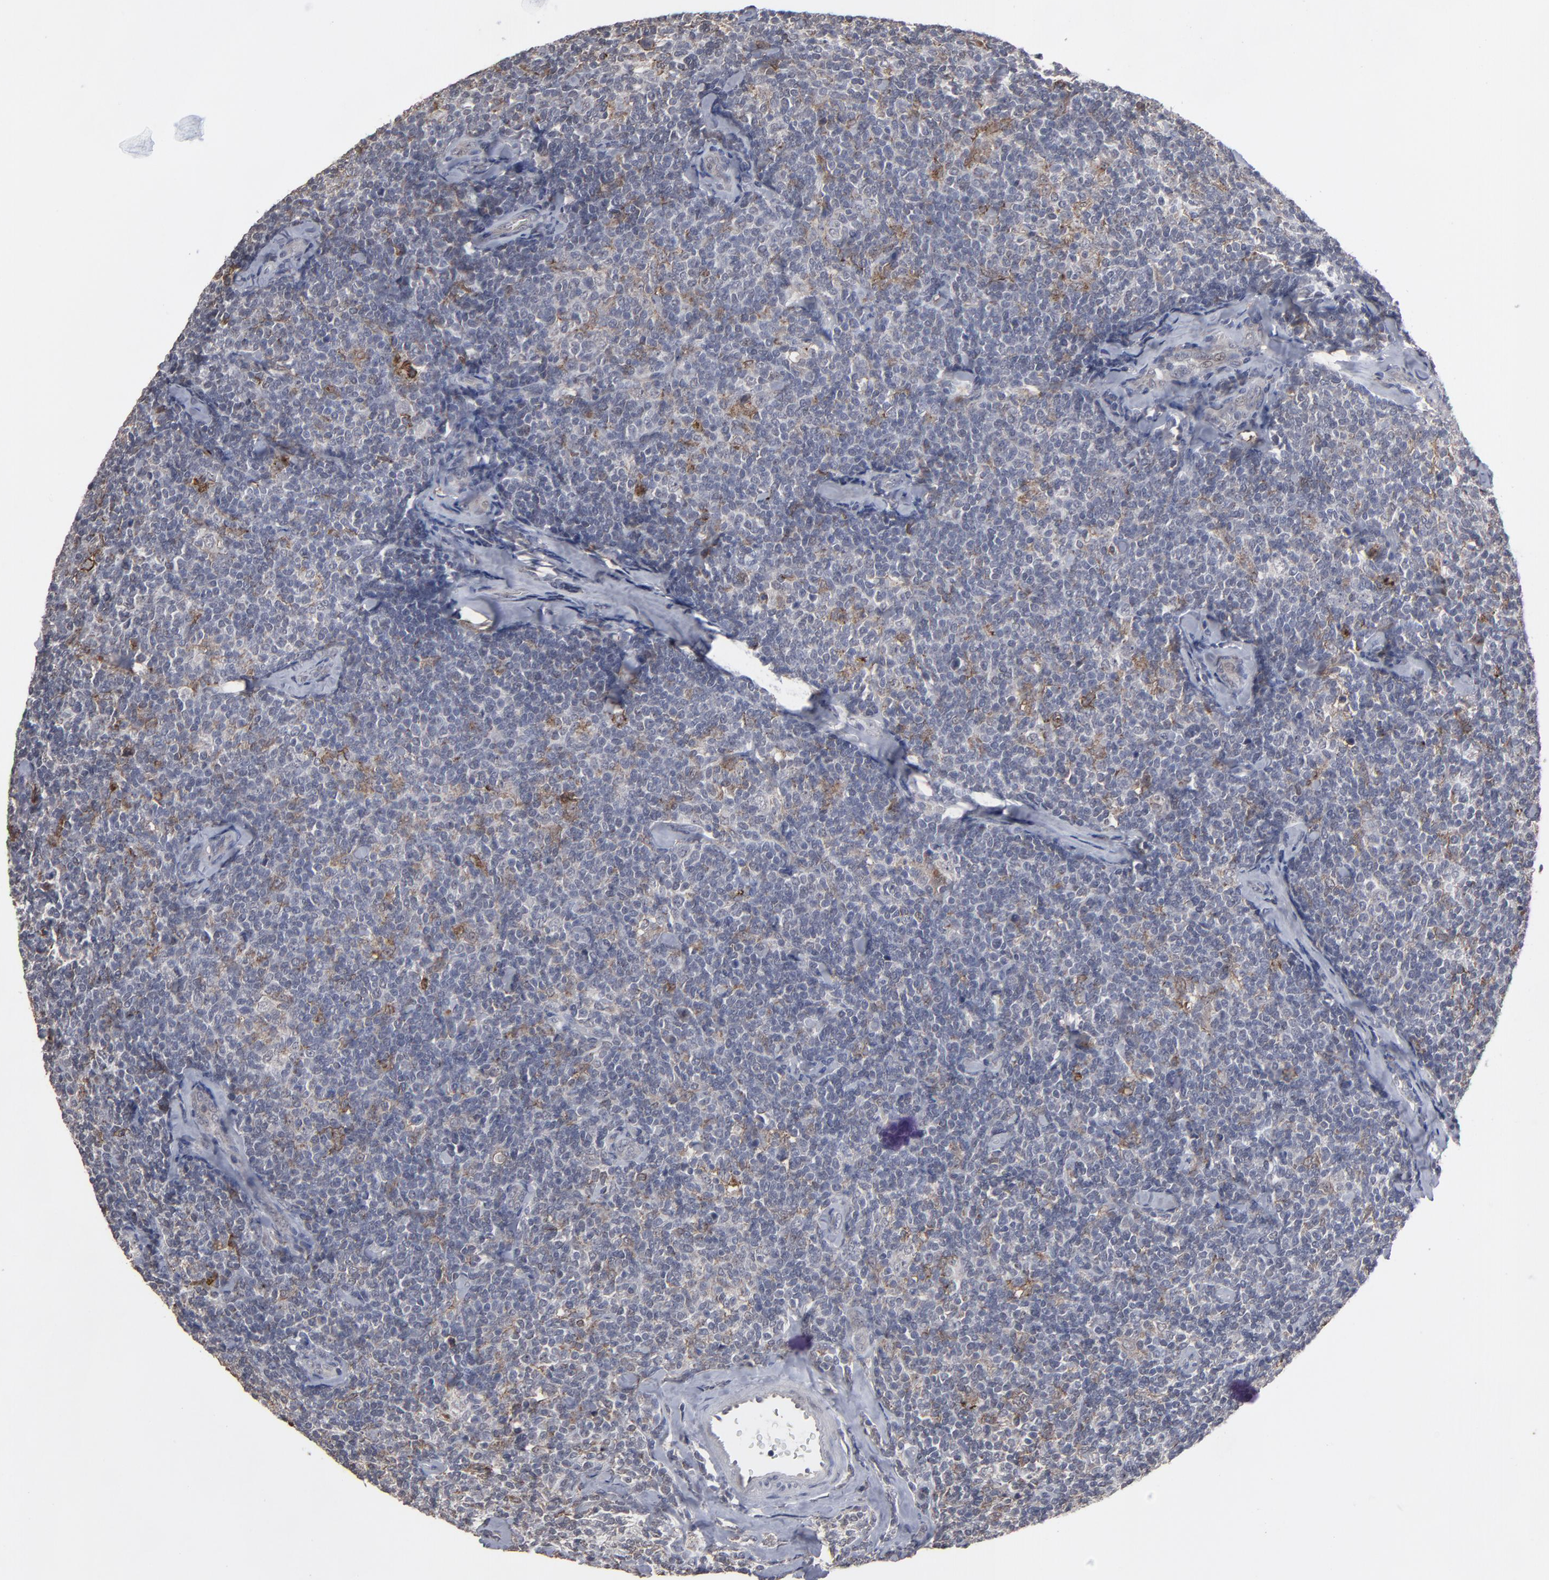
{"staining": {"intensity": "negative", "quantity": "none", "location": "none"}, "tissue": "lymphoma", "cell_type": "Tumor cells", "image_type": "cancer", "snomed": [{"axis": "morphology", "description": "Malignant lymphoma, non-Hodgkin's type, Low grade"}, {"axis": "topography", "description": "Lymph node"}], "caption": "The photomicrograph shows no significant staining in tumor cells of malignant lymphoma, non-Hodgkin's type (low-grade).", "gene": "SLC22A17", "patient": {"sex": "female", "age": 56}}